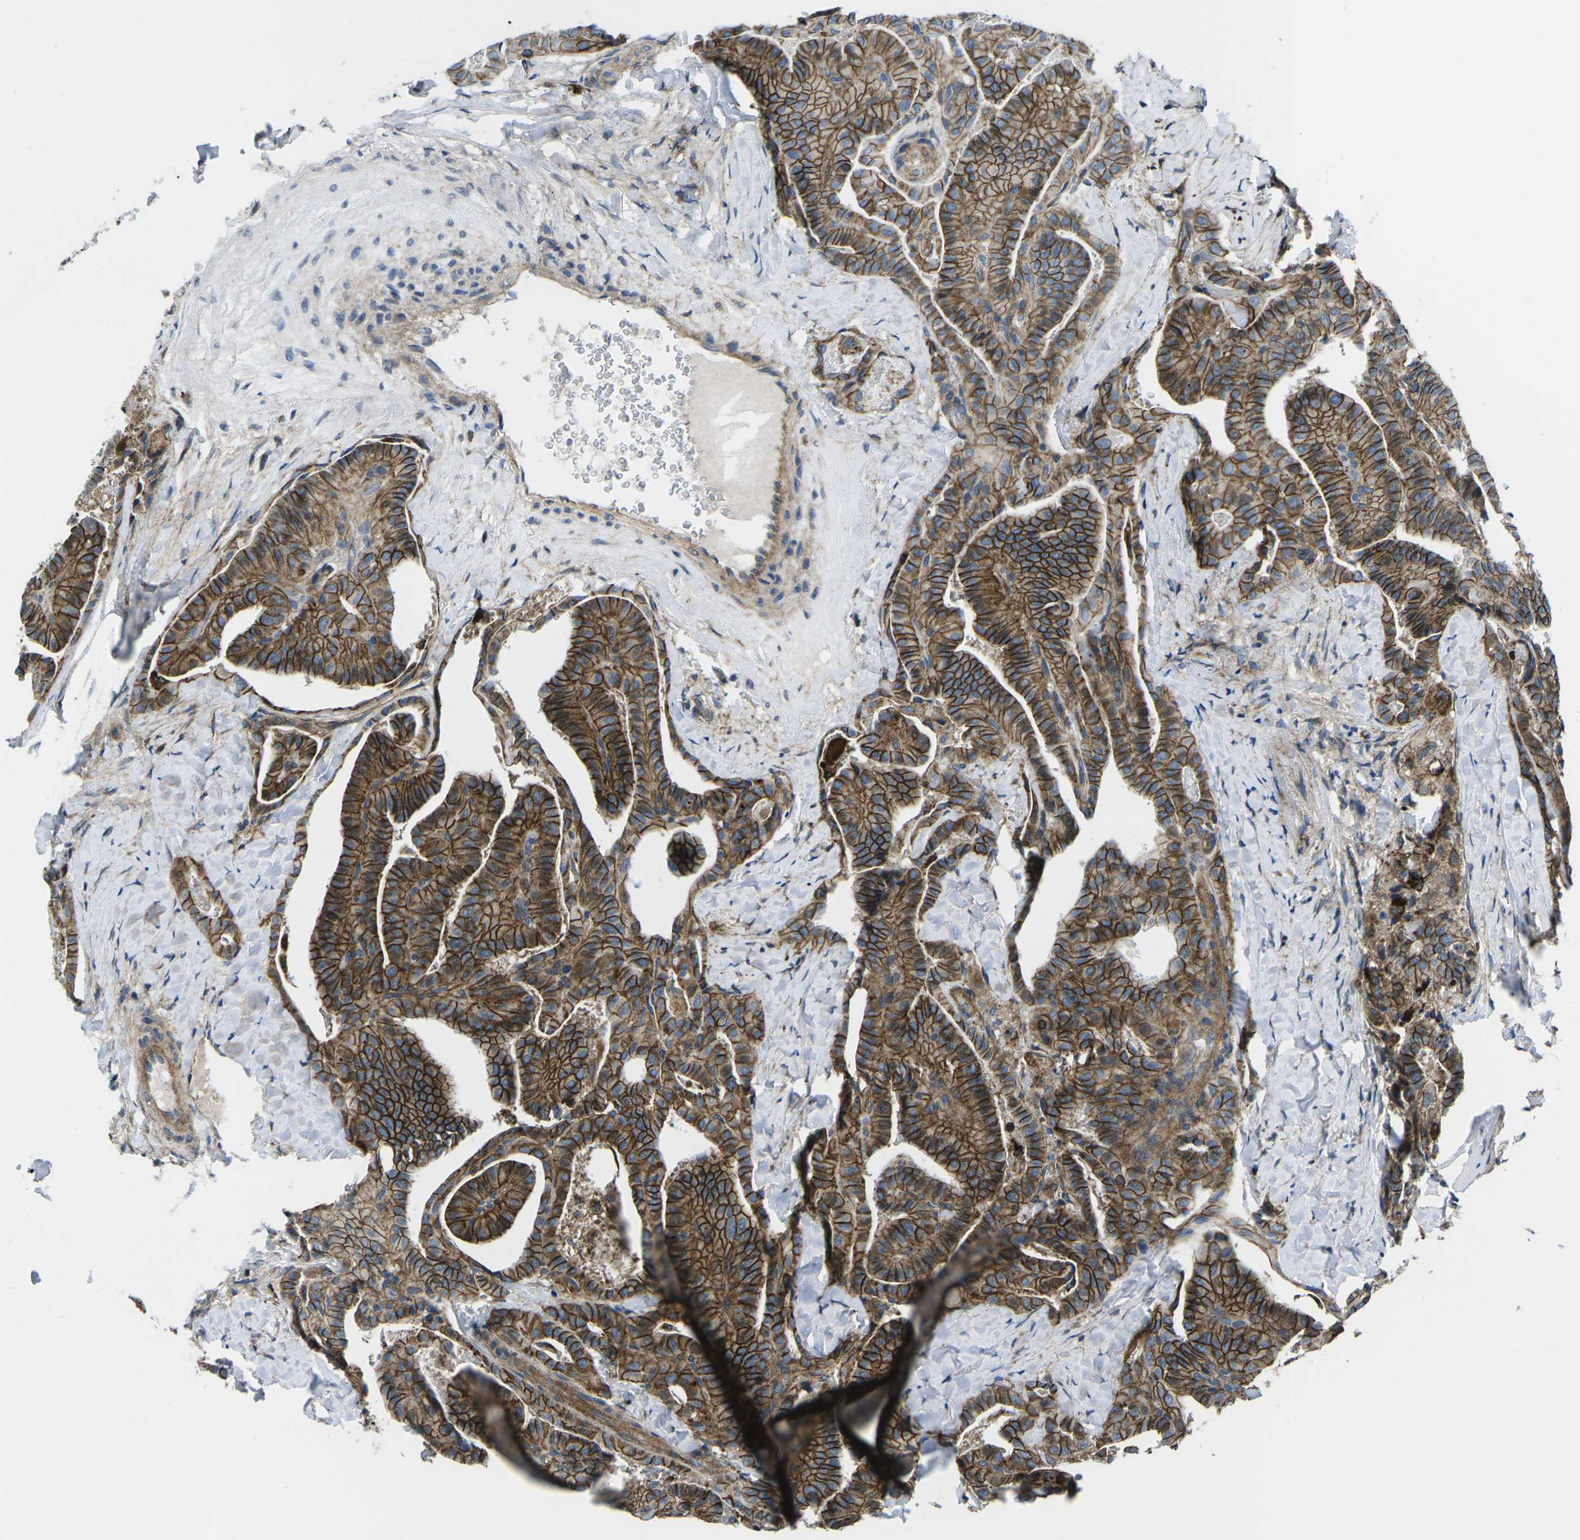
{"staining": {"intensity": "strong", "quantity": ">75%", "location": "cytoplasmic/membranous"}, "tissue": "thyroid cancer", "cell_type": "Tumor cells", "image_type": "cancer", "snomed": [{"axis": "morphology", "description": "Papillary adenocarcinoma, NOS"}, {"axis": "topography", "description": "Thyroid gland"}], "caption": "High-magnification brightfield microscopy of thyroid cancer stained with DAB (3,3'-diaminobenzidine) (brown) and counterstained with hematoxylin (blue). tumor cells exhibit strong cytoplasmic/membranous expression is identified in approximately>75% of cells.", "gene": "DLG1", "patient": {"sex": "male", "age": 77}}